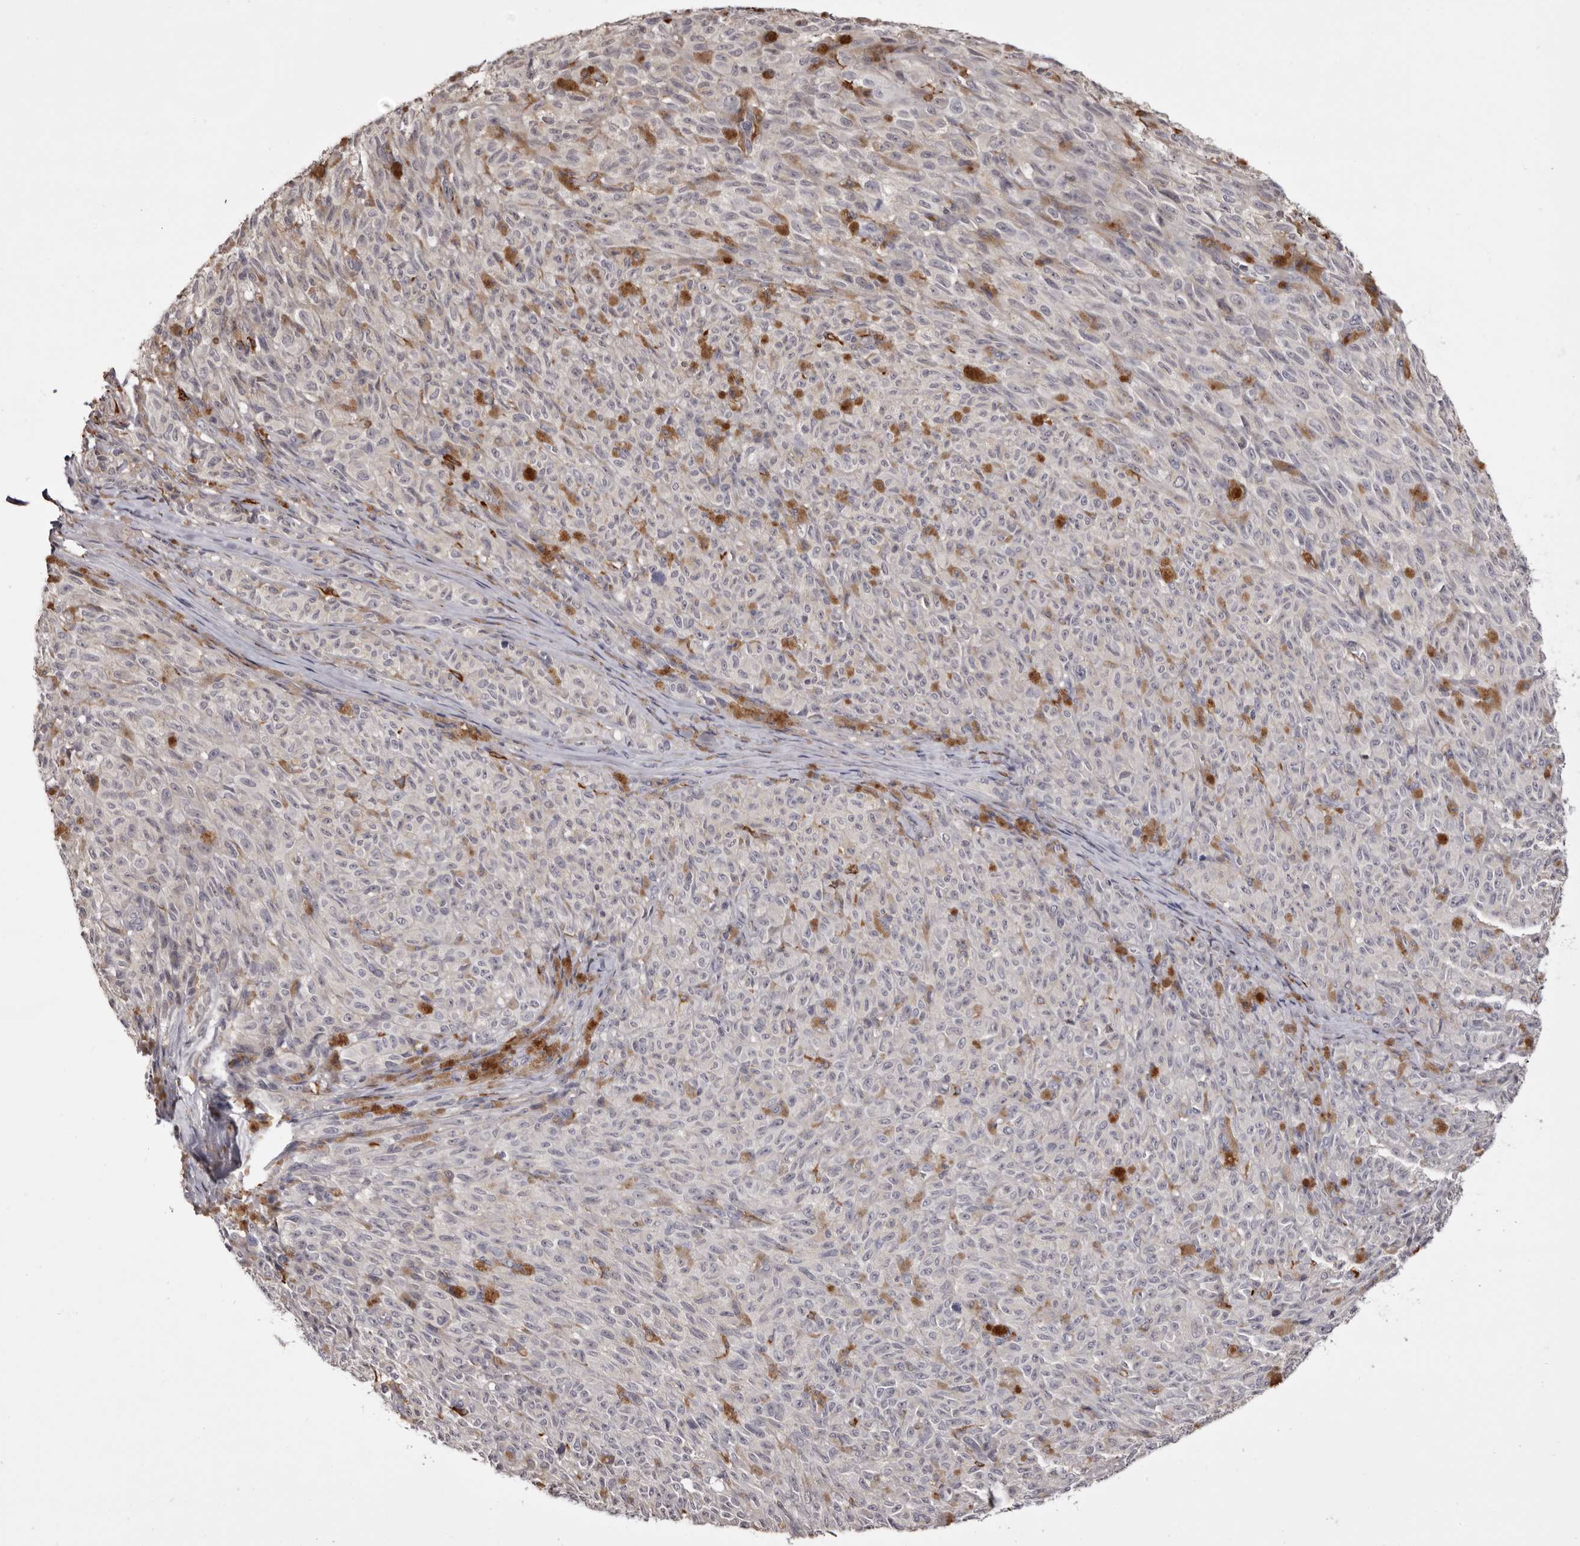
{"staining": {"intensity": "negative", "quantity": "none", "location": "none"}, "tissue": "melanoma", "cell_type": "Tumor cells", "image_type": "cancer", "snomed": [{"axis": "morphology", "description": "Malignant melanoma, NOS"}, {"axis": "topography", "description": "Skin"}], "caption": "A photomicrograph of human malignant melanoma is negative for staining in tumor cells. (DAB (3,3'-diaminobenzidine) IHC, high magnification).", "gene": "TNNI1", "patient": {"sex": "female", "age": 82}}